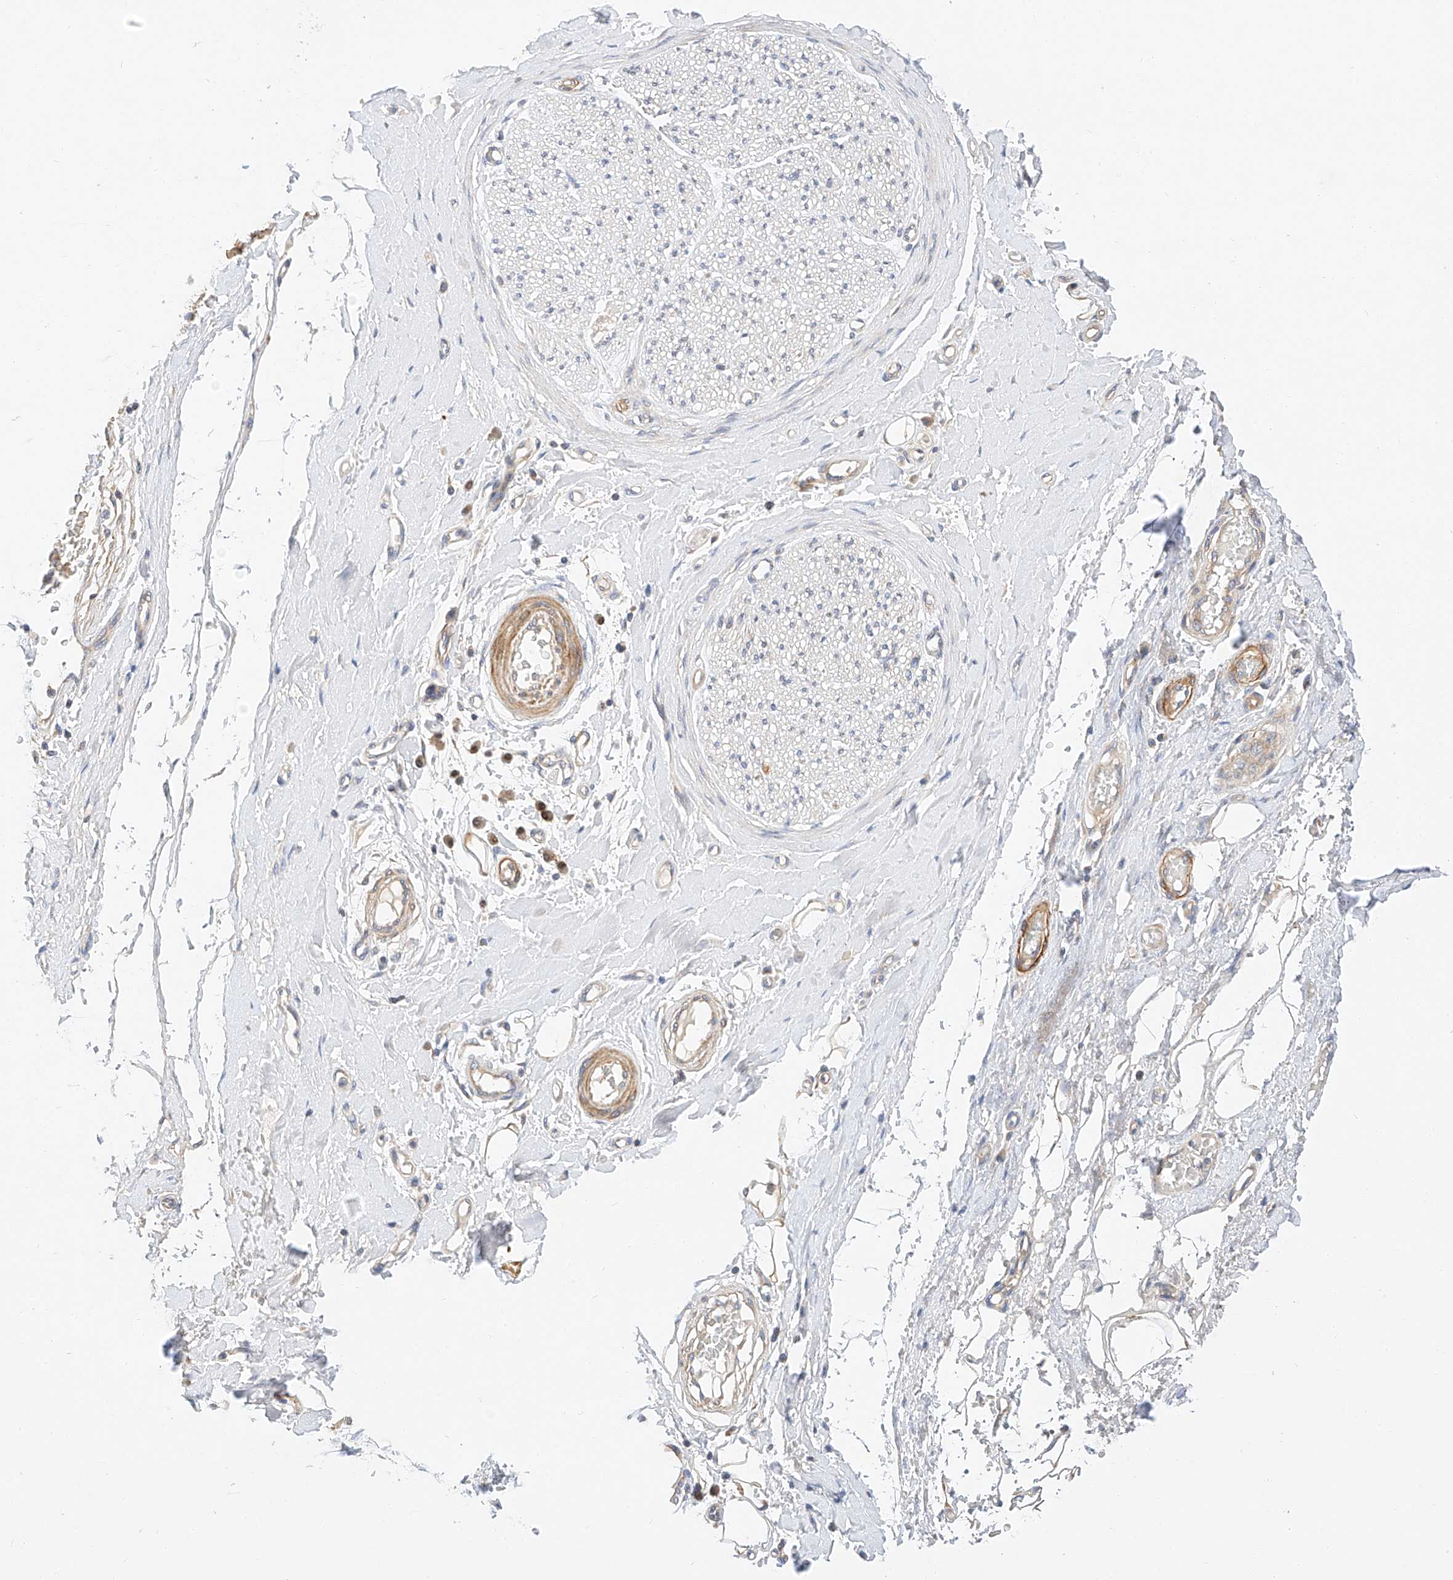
{"staining": {"intensity": "weak", "quantity": ">75%", "location": "cytoplasmic/membranous"}, "tissue": "adipose tissue", "cell_type": "Adipocytes", "image_type": "normal", "snomed": [{"axis": "morphology", "description": "Normal tissue, NOS"}, {"axis": "morphology", "description": "Adenocarcinoma, NOS"}, {"axis": "topography", "description": "Esophagus"}, {"axis": "topography", "description": "Stomach, upper"}, {"axis": "topography", "description": "Peripheral nerve tissue"}], "caption": "Adipose tissue was stained to show a protein in brown. There is low levels of weak cytoplasmic/membranous staining in approximately >75% of adipocytes.", "gene": "C6orf118", "patient": {"sex": "male", "age": 62}}